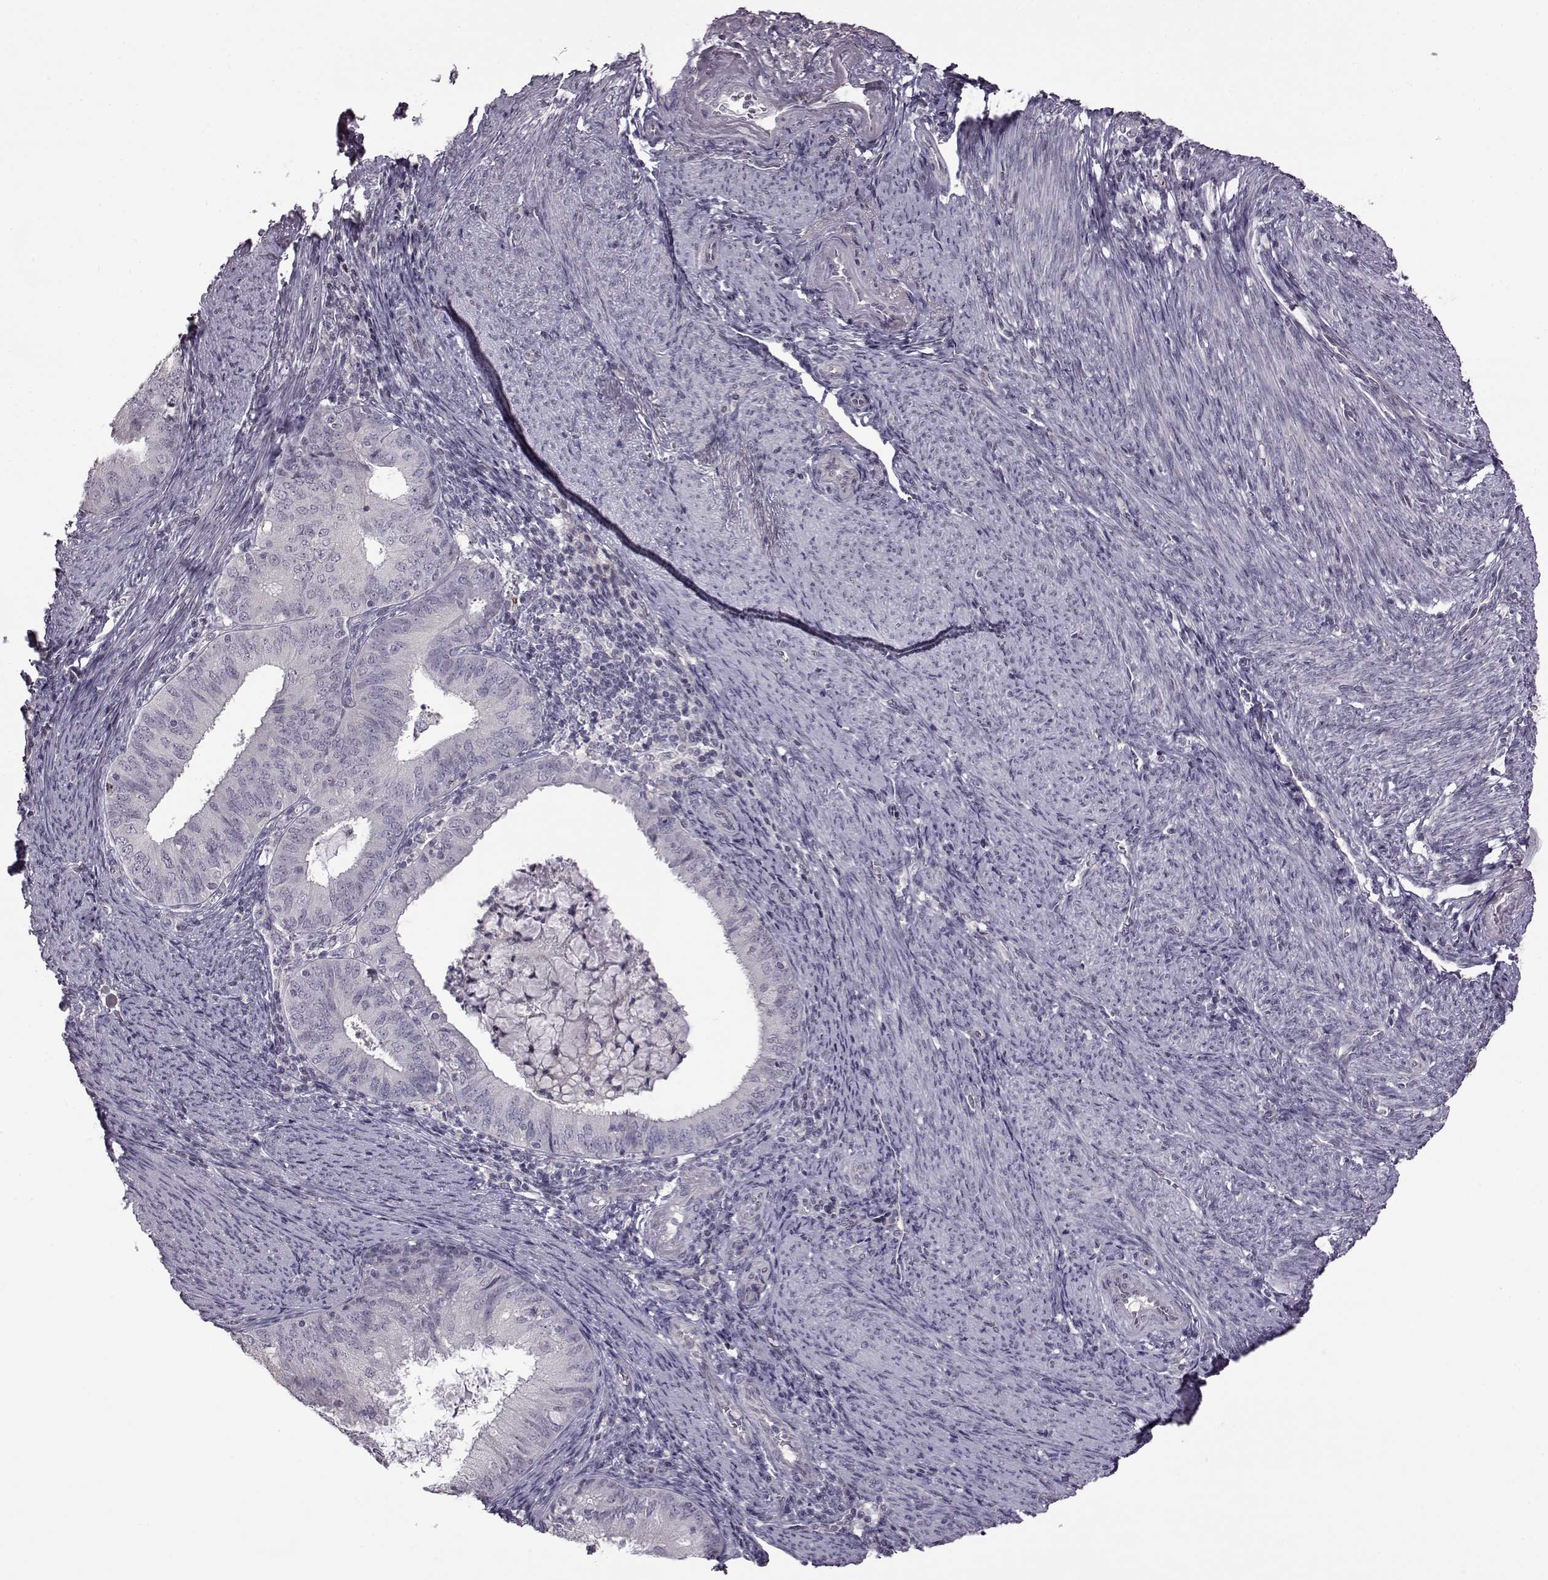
{"staining": {"intensity": "negative", "quantity": "none", "location": "none"}, "tissue": "endometrial cancer", "cell_type": "Tumor cells", "image_type": "cancer", "snomed": [{"axis": "morphology", "description": "Adenocarcinoma, NOS"}, {"axis": "topography", "description": "Endometrium"}], "caption": "This is a photomicrograph of IHC staining of adenocarcinoma (endometrial), which shows no expression in tumor cells.", "gene": "GAL", "patient": {"sex": "female", "age": 57}}